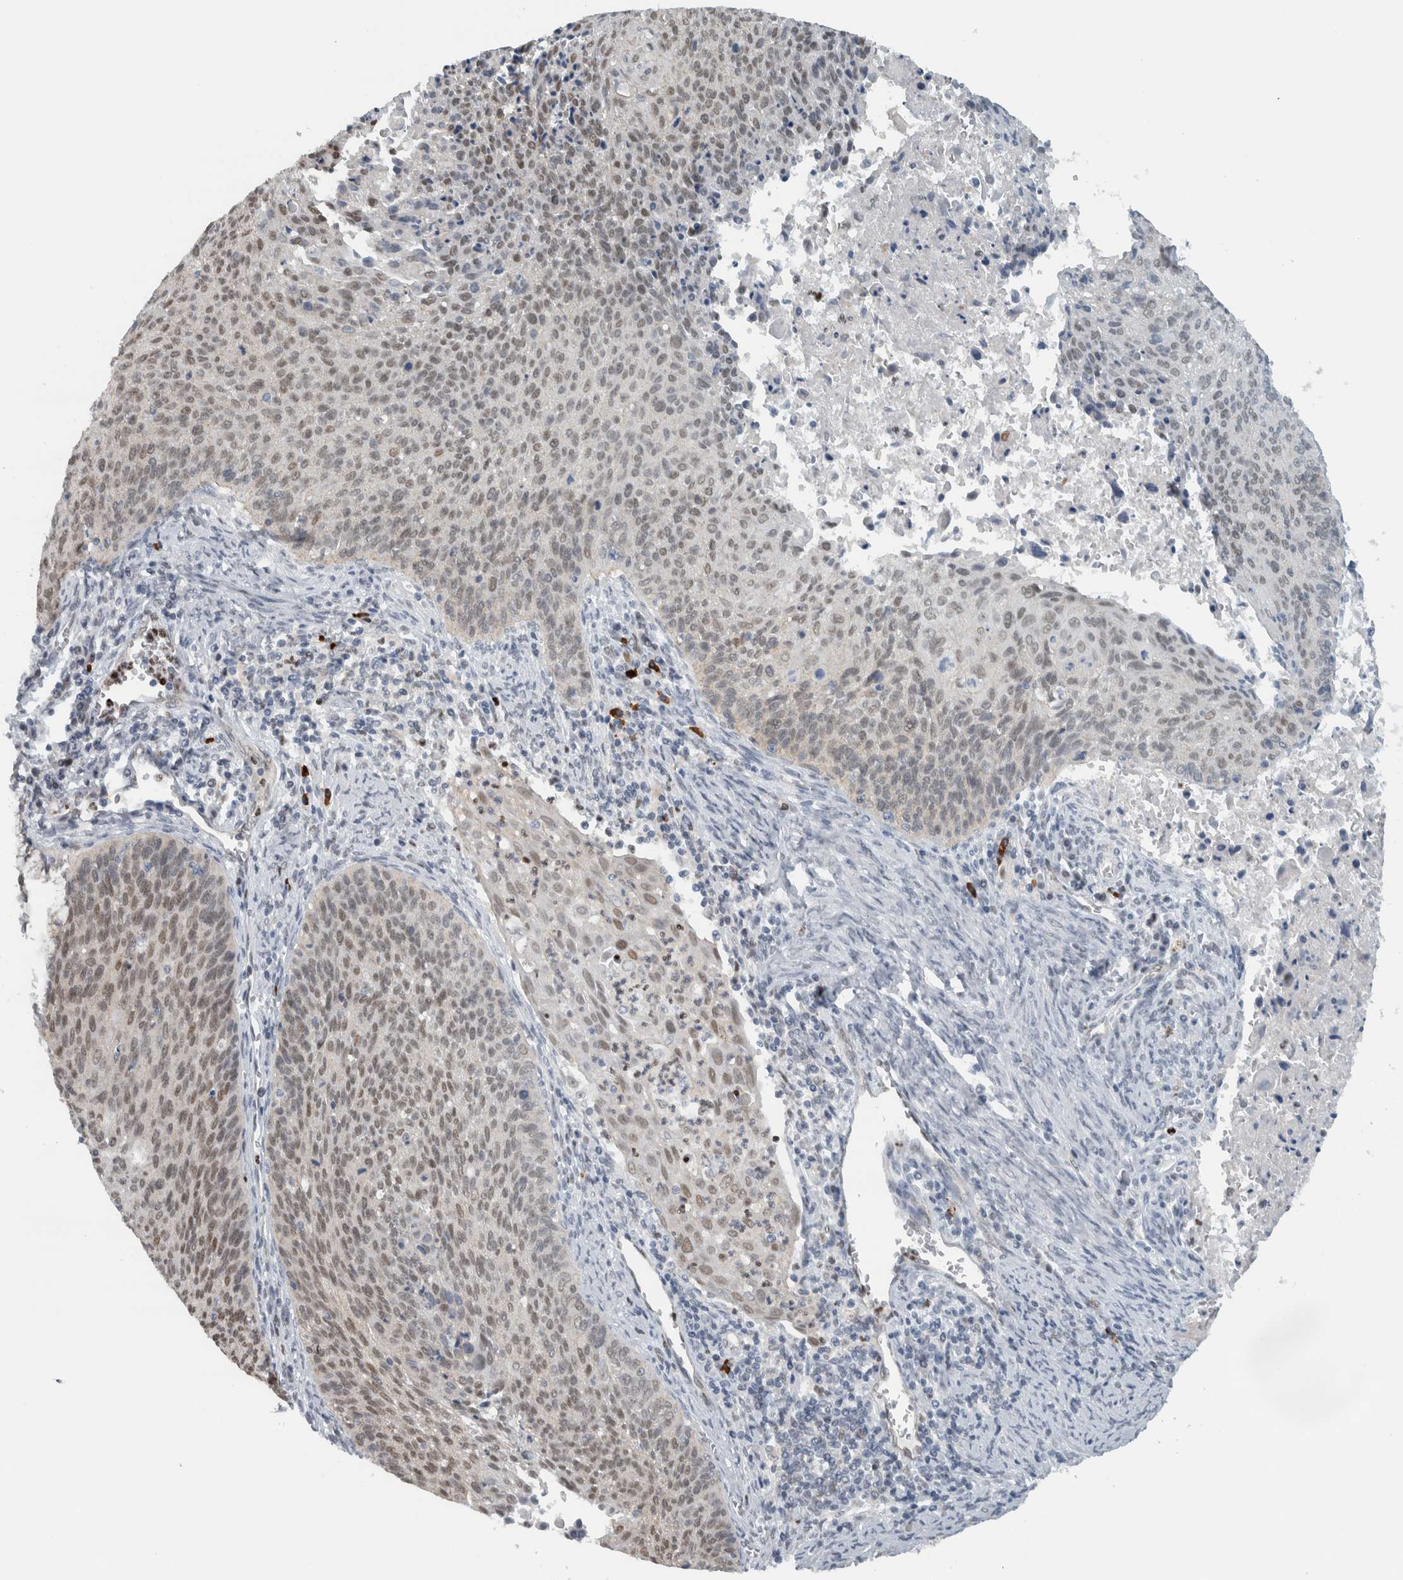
{"staining": {"intensity": "weak", "quantity": ">75%", "location": "nuclear"}, "tissue": "cervical cancer", "cell_type": "Tumor cells", "image_type": "cancer", "snomed": [{"axis": "morphology", "description": "Squamous cell carcinoma, NOS"}, {"axis": "topography", "description": "Cervix"}], "caption": "This image shows IHC staining of human squamous cell carcinoma (cervical), with low weak nuclear staining in approximately >75% of tumor cells.", "gene": "ADPRM", "patient": {"sex": "female", "age": 55}}